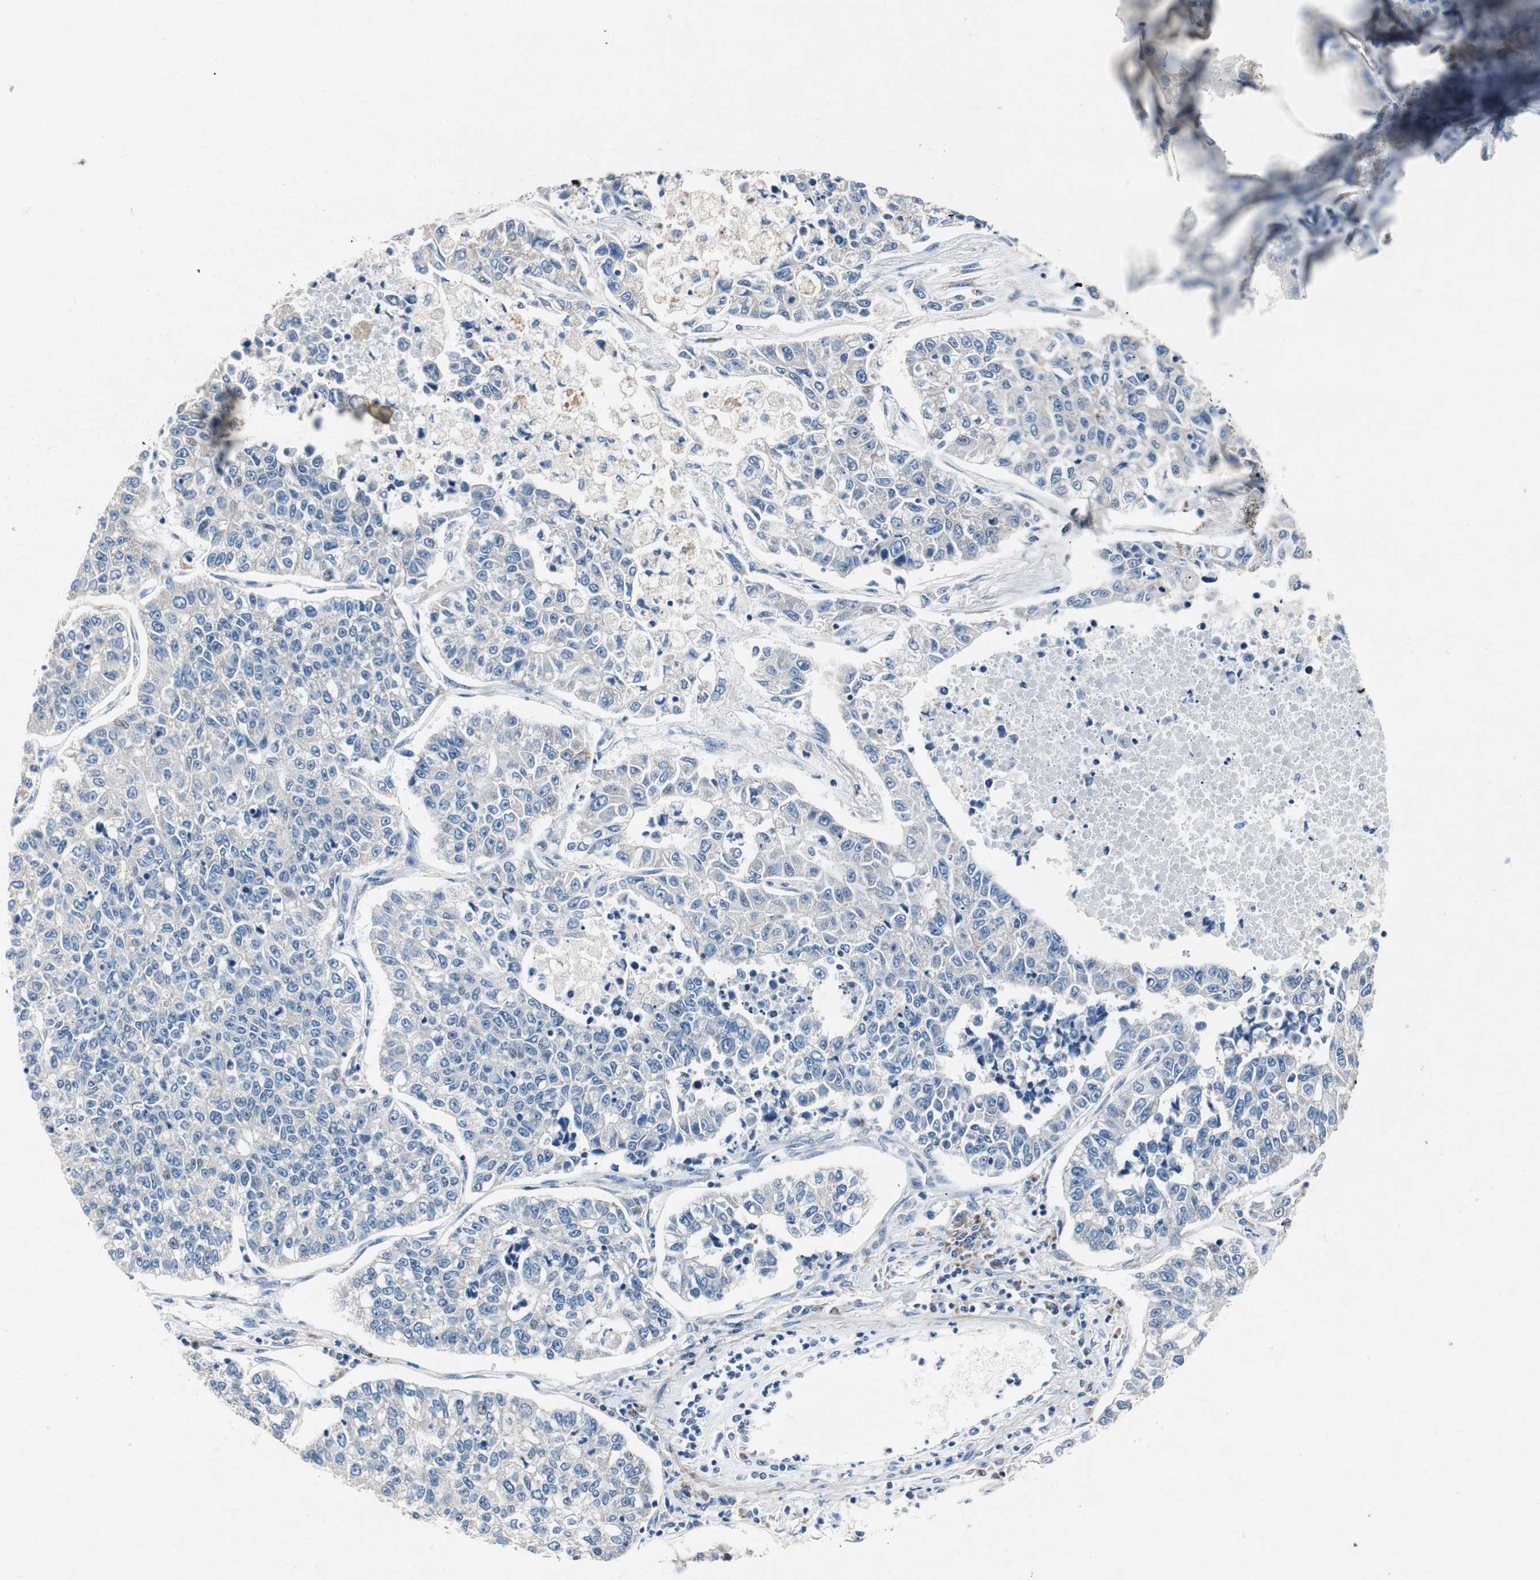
{"staining": {"intensity": "negative", "quantity": "none", "location": "none"}, "tissue": "lung cancer", "cell_type": "Tumor cells", "image_type": "cancer", "snomed": [{"axis": "morphology", "description": "Adenocarcinoma, NOS"}, {"axis": "topography", "description": "Lung"}], "caption": "The micrograph demonstrates no significant expression in tumor cells of lung cancer. (DAB immunohistochemistry (IHC), high magnification).", "gene": "RPL35", "patient": {"sex": "male", "age": 49}}